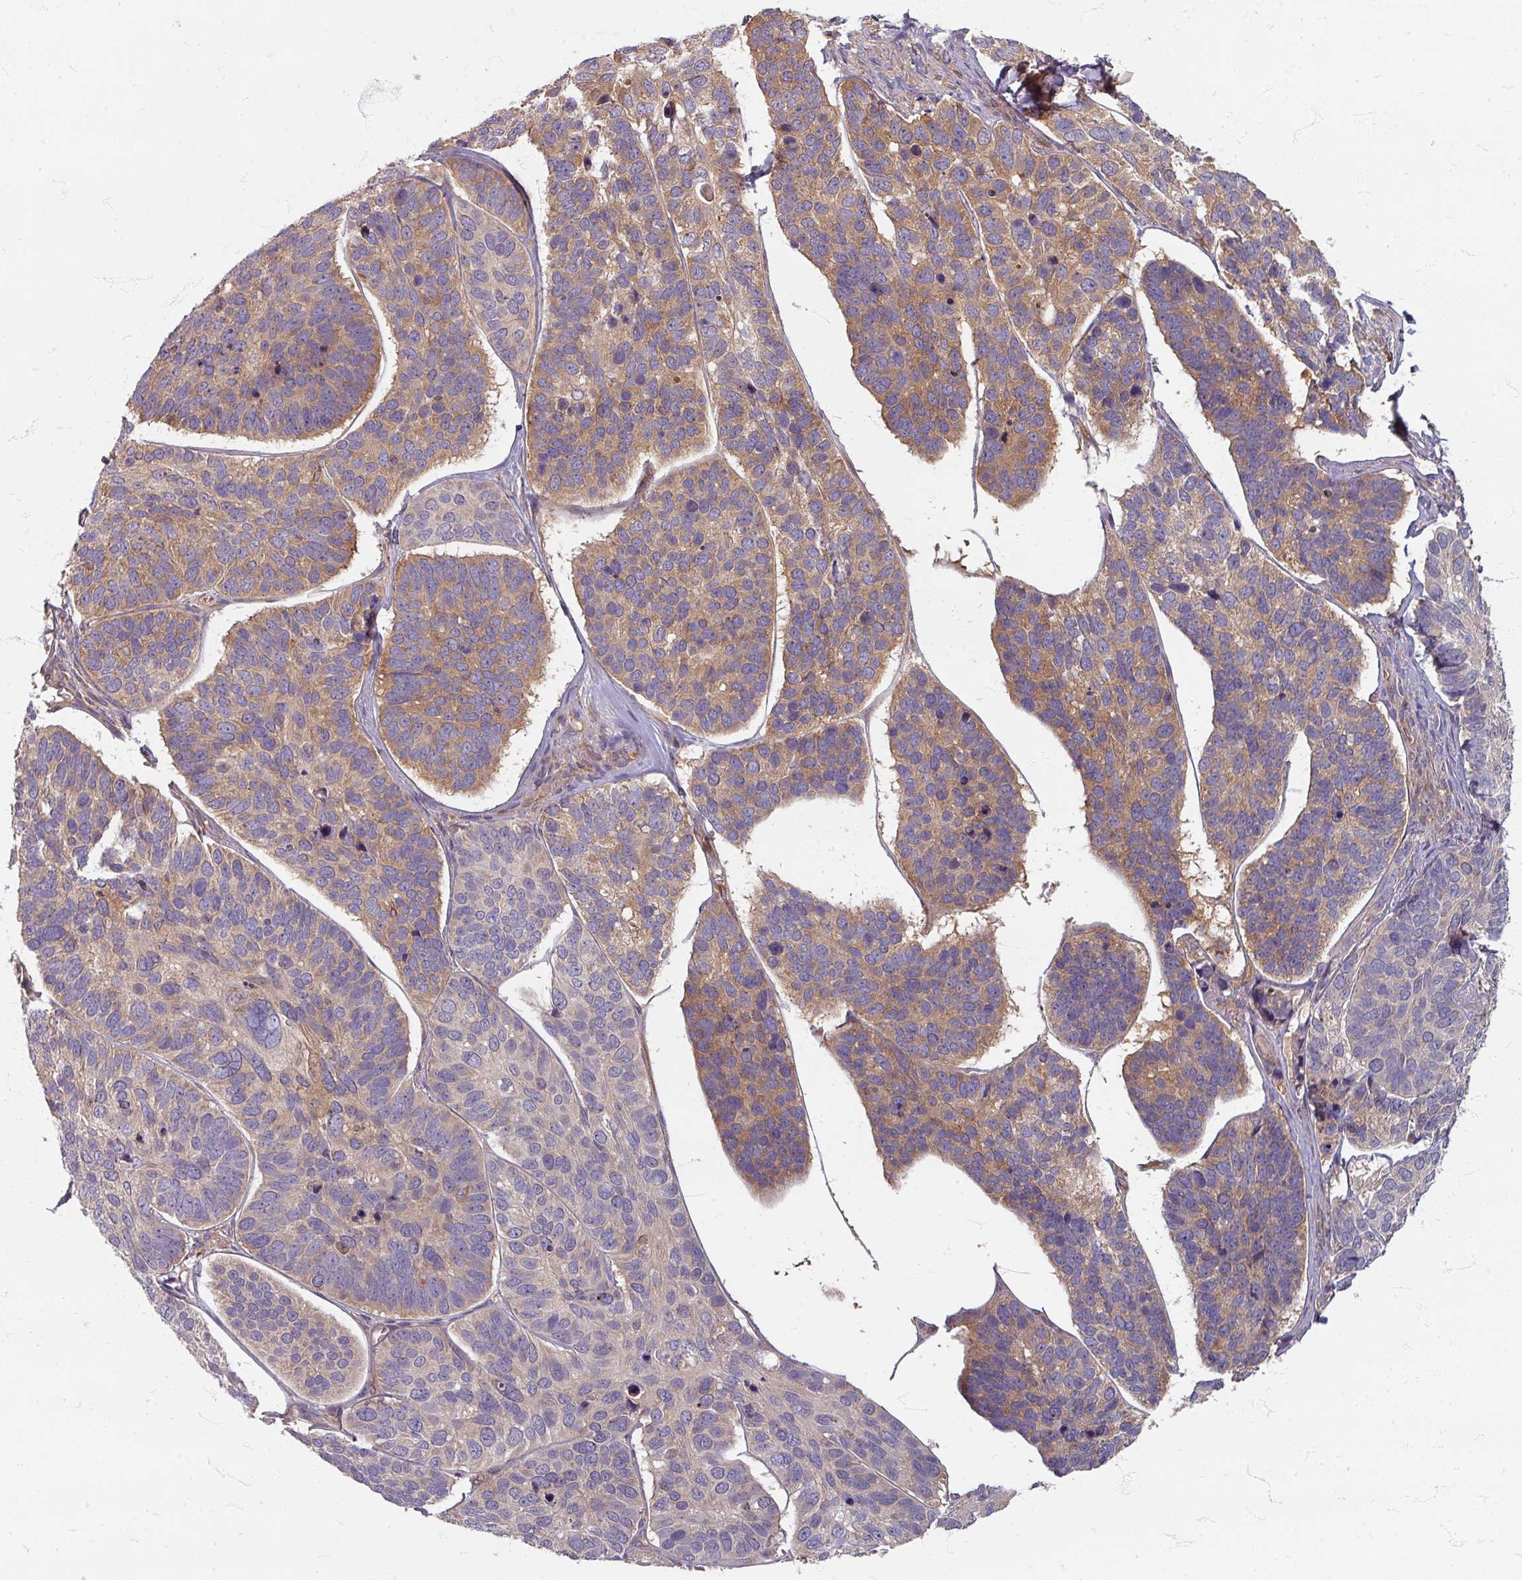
{"staining": {"intensity": "moderate", "quantity": "25%-75%", "location": "cytoplasmic/membranous"}, "tissue": "skin cancer", "cell_type": "Tumor cells", "image_type": "cancer", "snomed": [{"axis": "morphology", "description": "Basal cell carcinoma"}, {"axis": "topography", "description": "Skin"}], "caption": "Moderate cytoplasmic/membranous staining for a protein is present in approximately 25%-75% of tumor cells of skin cancer using IHC.", "gene": "STAM", "patient": {"sex": "male", "age": 62}}